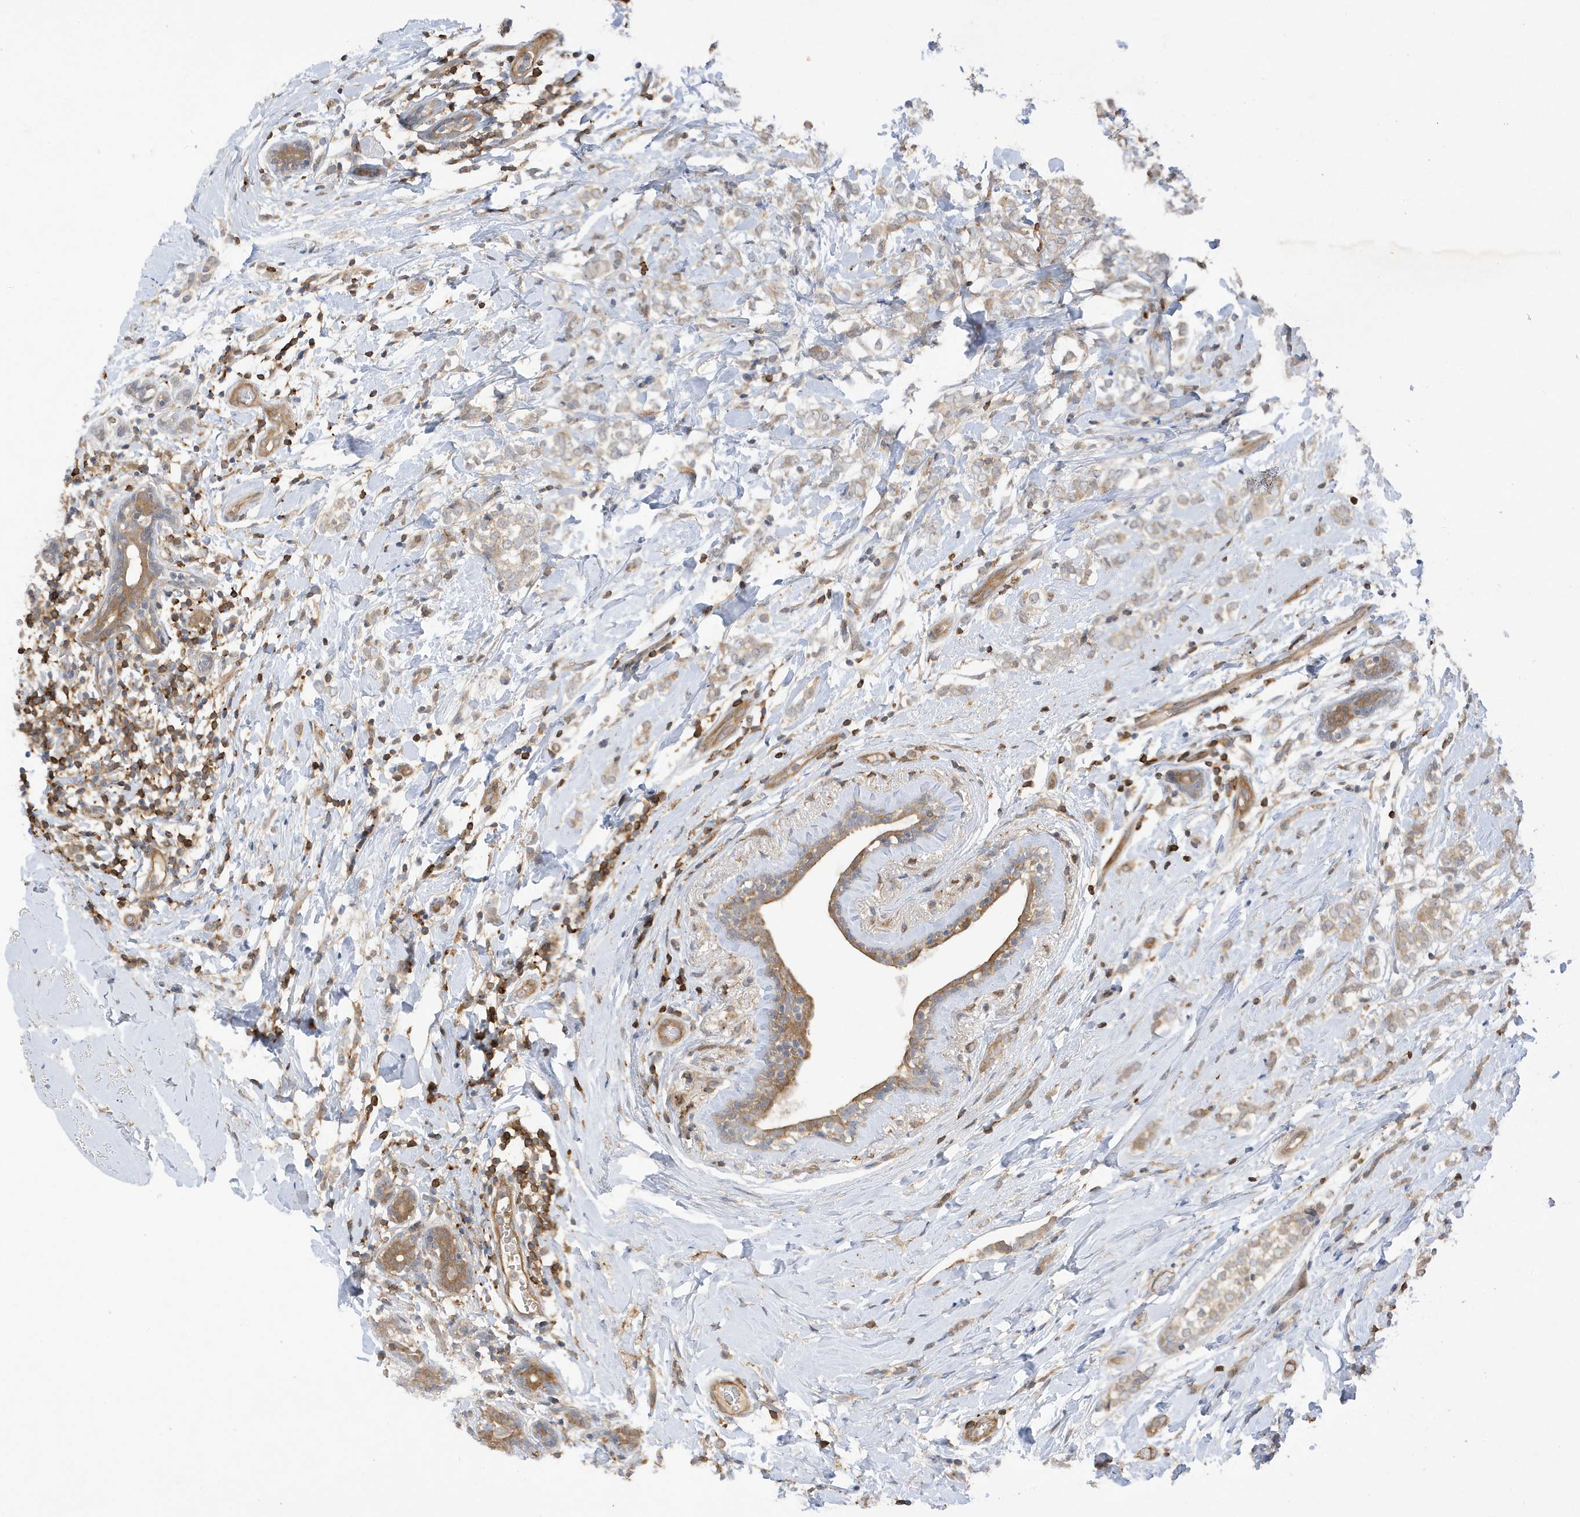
{"staining": {"intensity": "weak", "quantity": "25%-75%", "location": "cytoplasmic/membranous"}, "tissue": "breast cancer", "cell_type": "Tumor cells", "image_type": "cancer", "snomed": [{"axis": "morphology", "description": "Normal tissue, NOS"}, {"axis": "morphology", "description": "Lobular carcinoma"}, {"axis": "topography", "description": "Breast"}], "caption": "Immunohistochemical staining of human lobular carcinoma (breast) demonstrates weak cytoplasmic/membranous protein expression in approximately 25%-75% of tumor cells. (IHC, brightfield microscopy, high magnification).", "gene": "PHACTR2", "patient": {"sex": "female", "age": 47}}